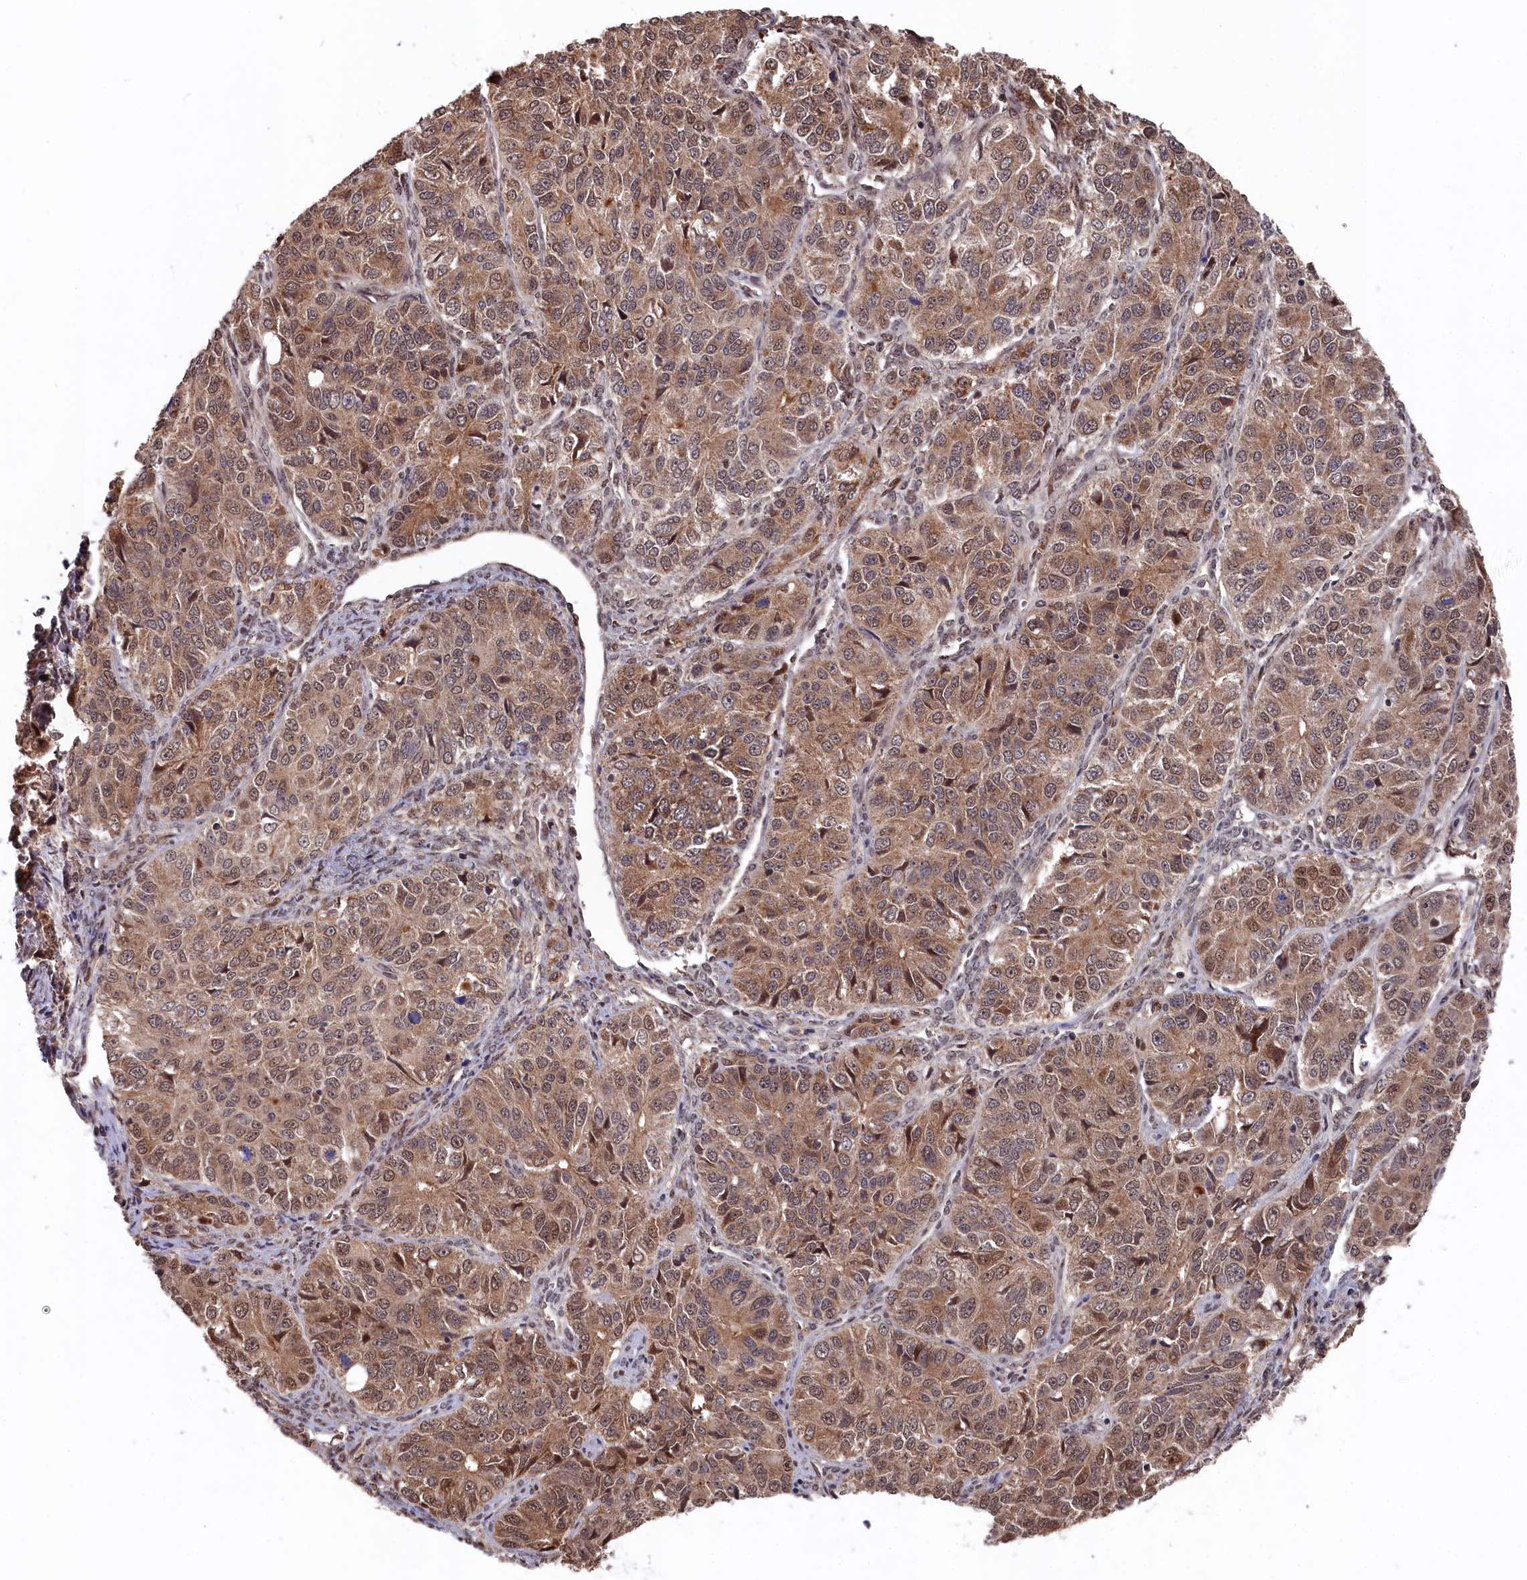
{"staining": {"intensity": "moderate", "quantity": ">75%", "location": "cytoplasmic/membranous,nuclear"}, "tissue": "ovarian cancer", "cell_type": "Tumor cells", "image_type": "cancer", "snomed": [{"axis": "morphology", "description": "Carcinoma, endometroid"}, {"axis": "topography", "description": "Ovary"}], "caption": "Immunohistochemical staining of human ovarian cancer displays moderate cytoplasmic/membranous and nuclear protein positivity in approximately >75% of tumor cells.", "gene": "CLPX", "patient": {"sex": "female", "age": 51}}